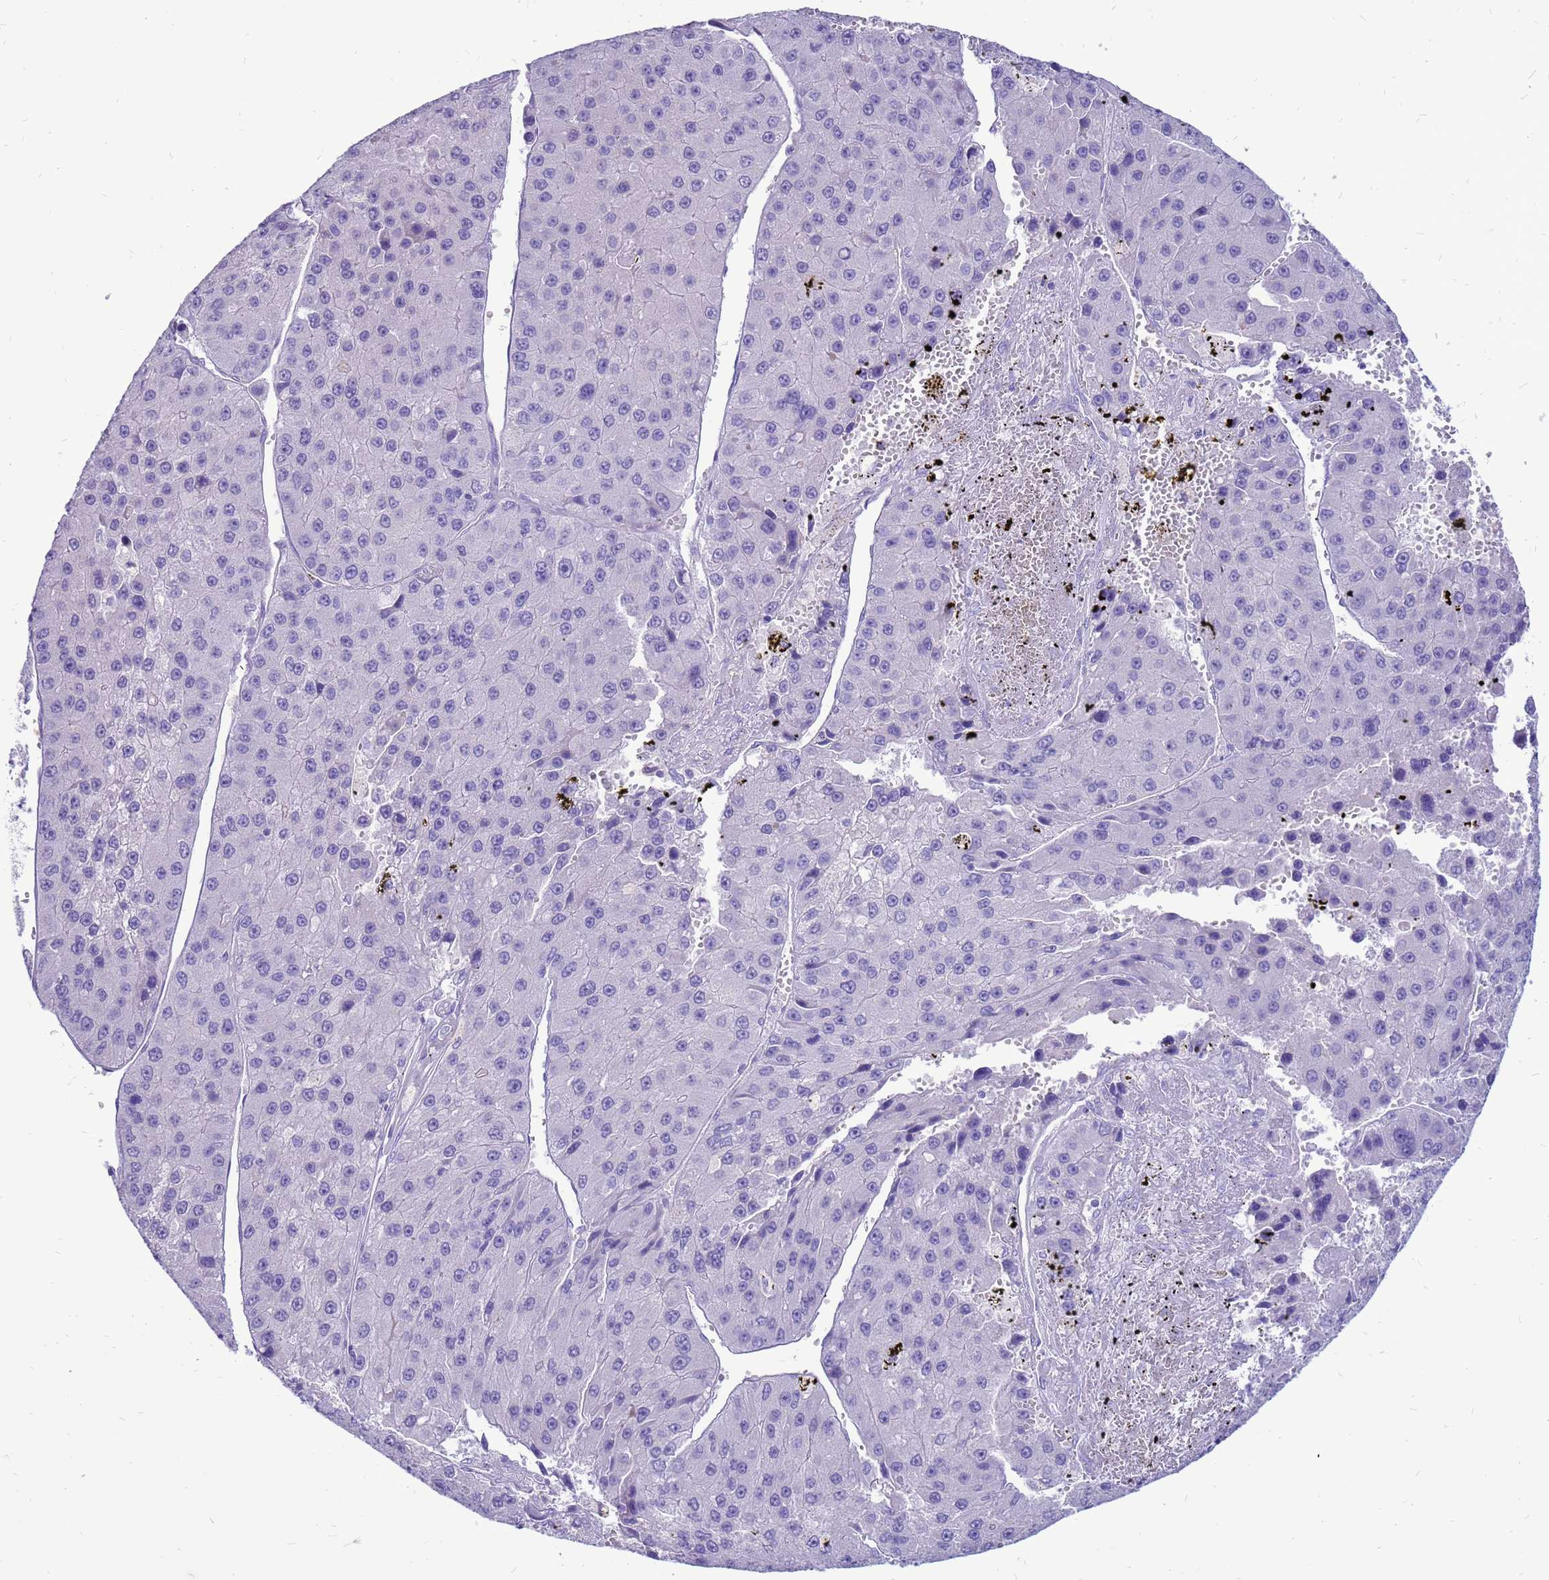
{"staining": {"intensity": "negative", "quantity": "none", "location": "none"}, "tissue": "liver cancer", "cell_type": "Tumor cells", "image_type": "cancer", "snomed": [{"axis": "morphology", "description": "Carcinoma, Hepatocellular, NOS"}, {"axis": "topography", "description": "Liver"}], "caption": "A high-resolution photomicrograph shows immunohistochemistry staining of hepatocellular carcinoma (liver), which demonstrates no significant positivity in tumor cells.", "gene": "PDE10A", "patient": {"sex": "female", "age": 73}}